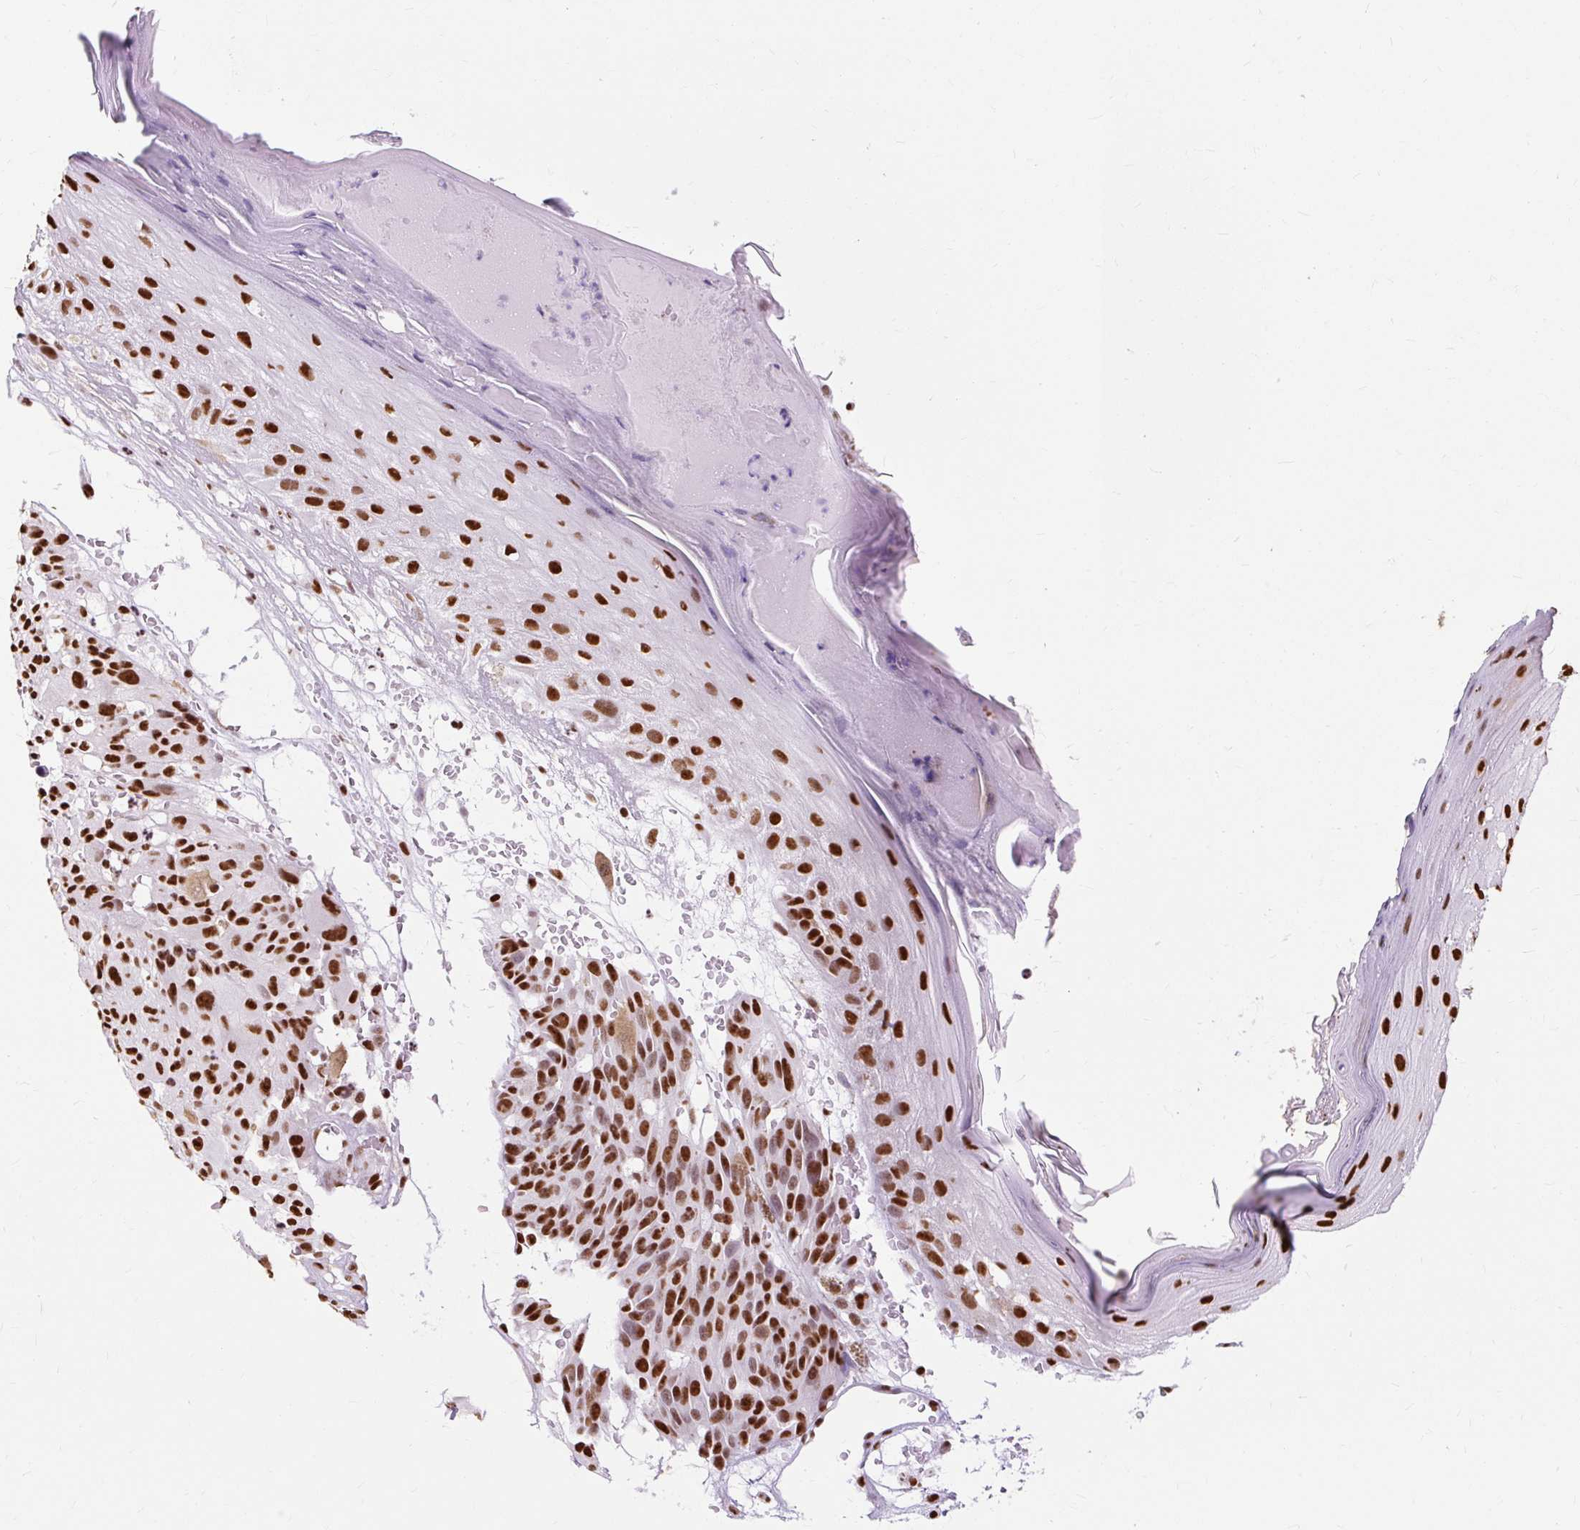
{"staining": {"intensity": "strong", "quantity": ">75%", "location": "nuclear"}, "tissue": "melanoma", "cell_type": "Tumor cells", "image_type": "cancer", "snomed": [{"axis": "morphology", "description": "Malignant melanoma, NOS"}, {"axis": "topography", "description": "Skin"}], "caption": "Immunohistochemistry (IHC) micrograph of human melanoma stained for a protein (brown), which demonstrates high levels of strong nuclear positivity in about >75% of tumor cells.", "gene": "XRCC6", "patient": {"sex": "male", "age": 83}}